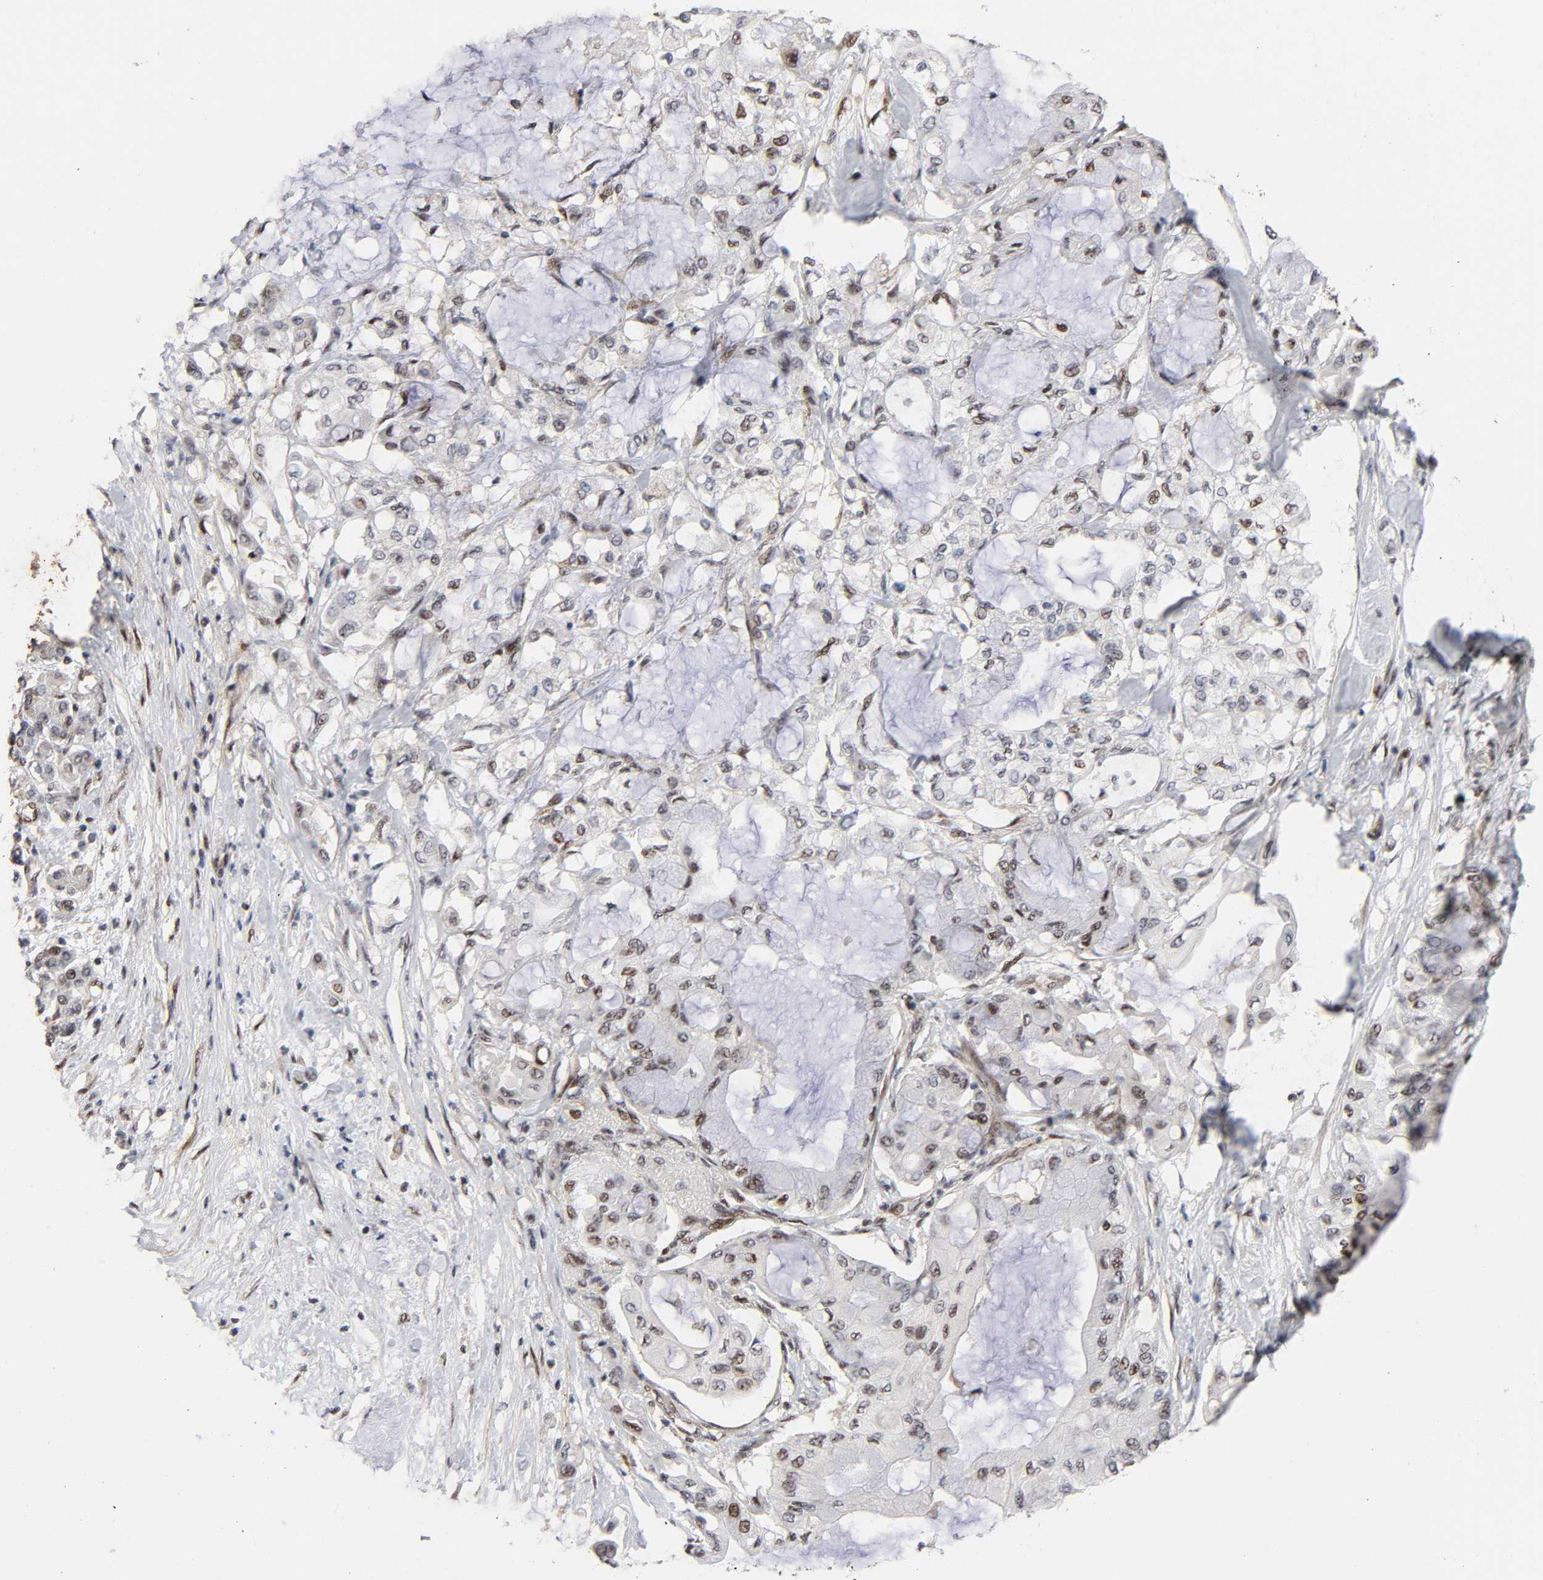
{"staining": {"intensity": "moderate", "quantity": "25%-75%", "location": "nuclear"}, "tissue": "pancreatic cancer", "cell_type": "Tumor cells", "image_type": "cancer", "snomed": [{"axis": "morphology", "description": "Adenocarcinoma, NOS"}, {"axis": "morphology", "description": "Adenocarcinoma, metastatic, NOS"}, {"axis": "topography", "description": "Lymph node"}, {"axis": "topography", "description": "Pancreas"}, {"axis": "topography", "description": "Duodenum"}], "caption": "Pancreatic cancer (metastatic adenocarcinoma) stained with DAB (3,3'-diaminobenzidine) IHC exhibits medium levels of moderate nuclear expression in about 25%-75% of tumor cells.", "gene": "STK38", "patient": {"sex": "female", "age": 64}}